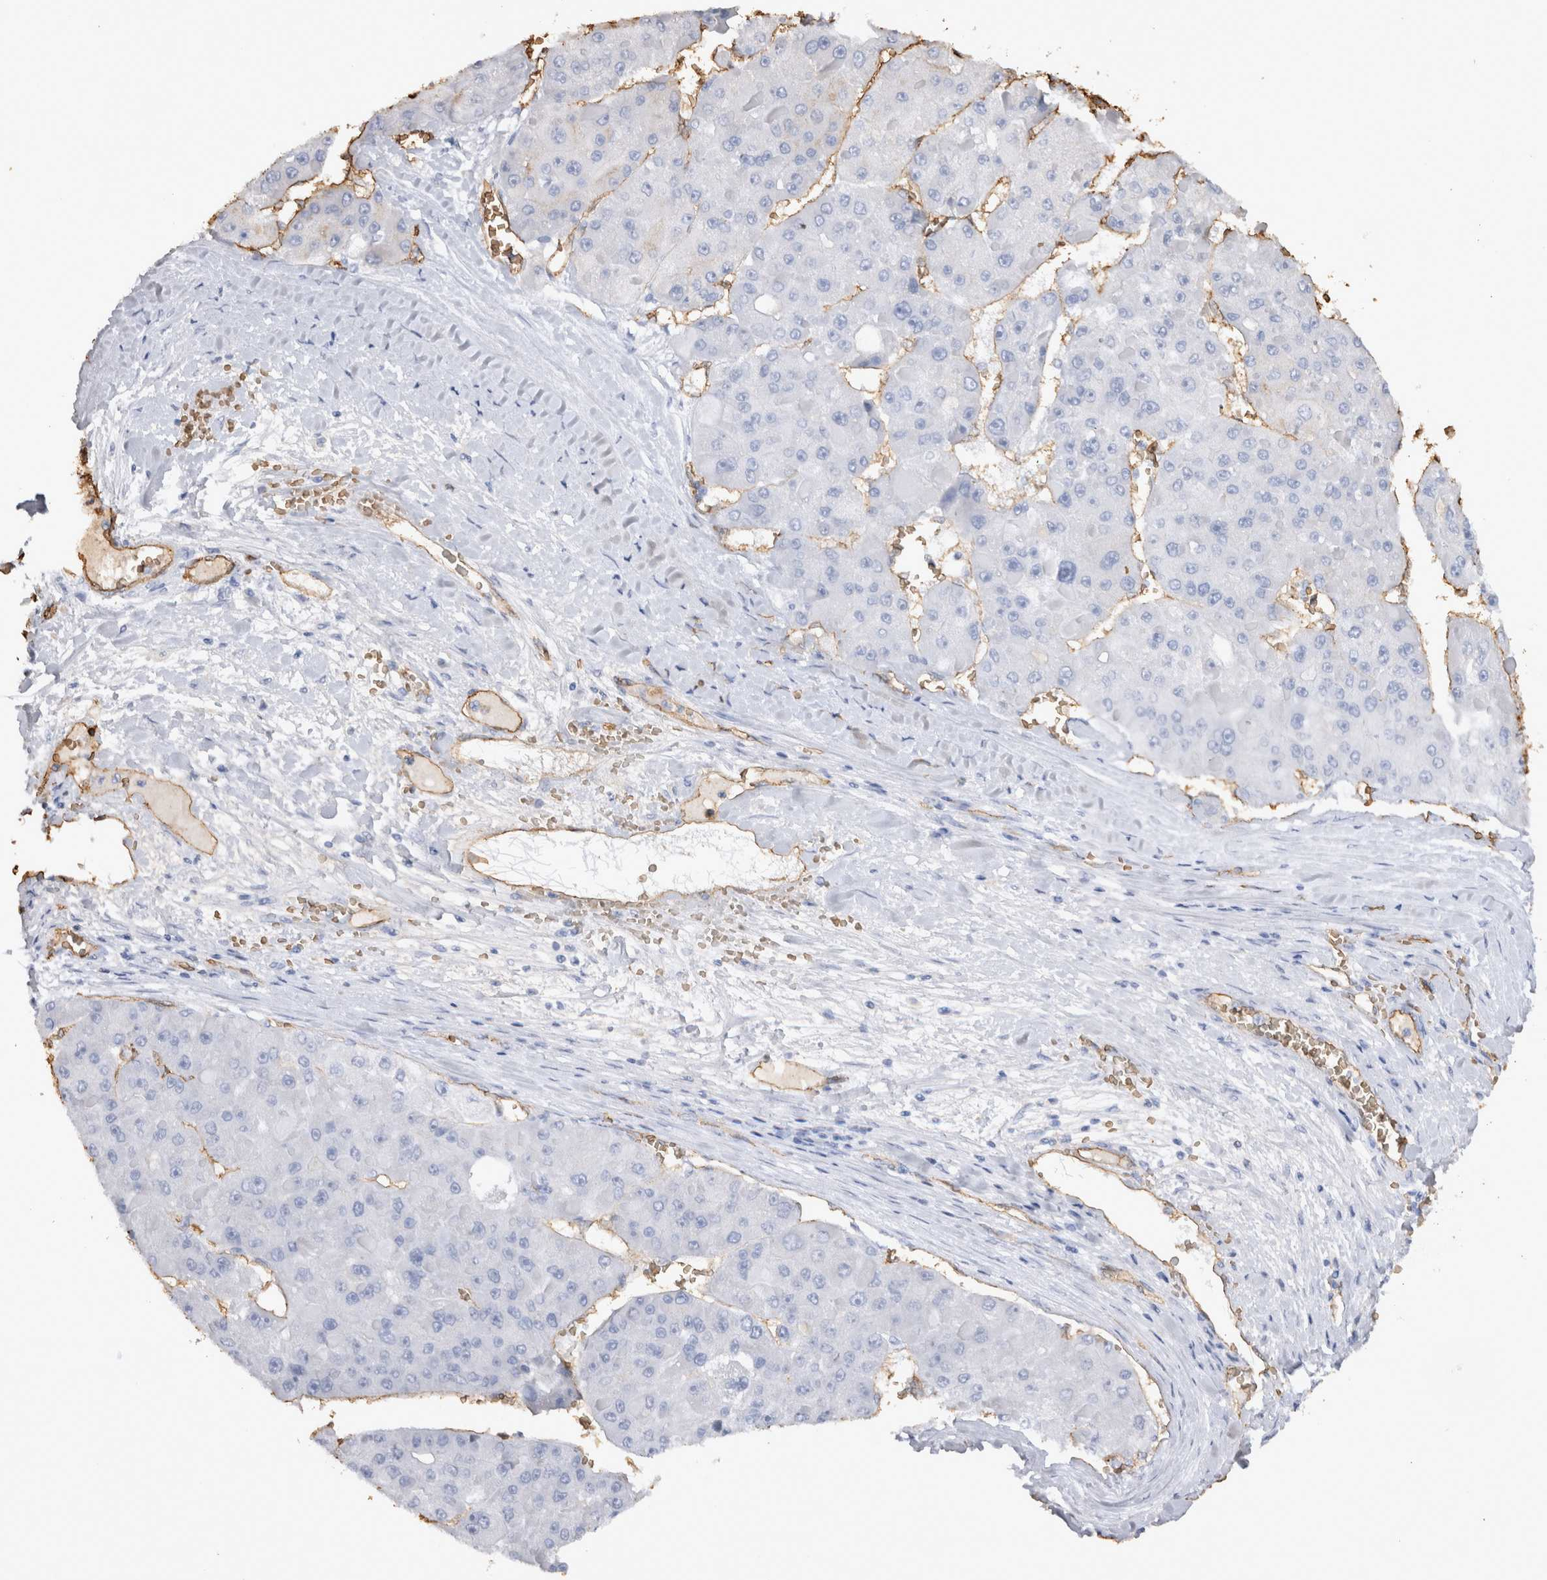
{"staining": {"intensity": "negative", "quantity": "none", "location": "none"}, "tissue": "liver cancer", "cell_type": "Tumor cells", "image_type": "cancer", "snomed": [{"axis": "morphology", "description": "Carcinoma, Hepatocellular, NOS"}, {"axis": "topography", "description": "Liver"}], "caption": "A micrograph of liver hepatocellular carcinoma stained for a protein displays no brown staining in tumor cells.", "gene": "IL17RC", "patient": {"sex": "female", "age": 73}}